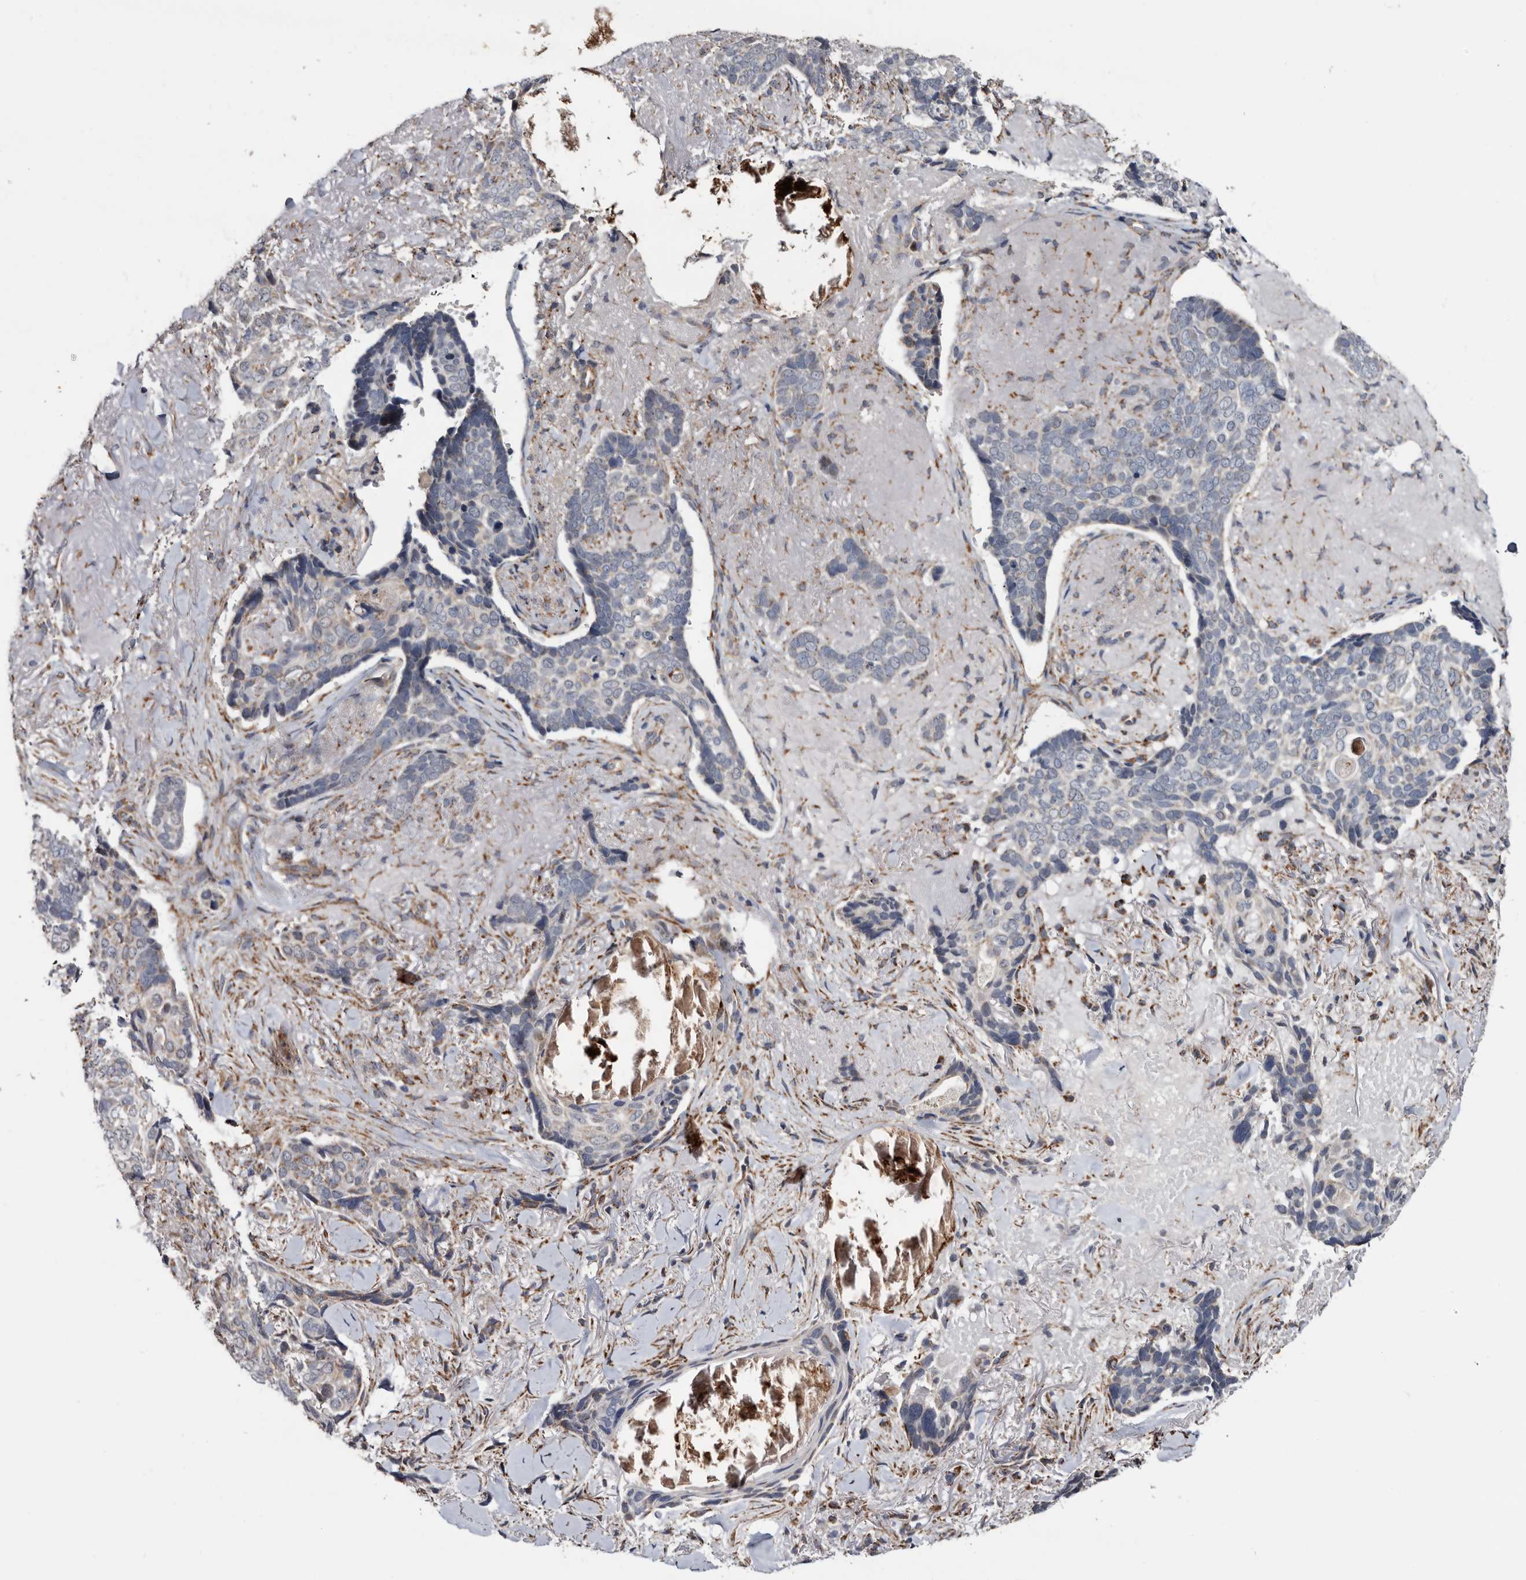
{"staining": {"intensity": "weak", "quantity": "<25%", "location": "cytoplasmic/membranous"}, "tissue": "skin cancer", "cell_type": "Tumor cells", "image_type": "cancer", "snomed": [{"axis": "morphology", "description": "Basal cell carcinoma"}, {"axis": "topography", "description": "Skin"}], "caption": "A high-resolution histopathology image shows IHC staining of skin cancer (basal cell carcinoma), which demonstrates no significant positivity in tumor cells.", "gene": "ARMCX2", "patient": {"sex": "female", "age": 82}}